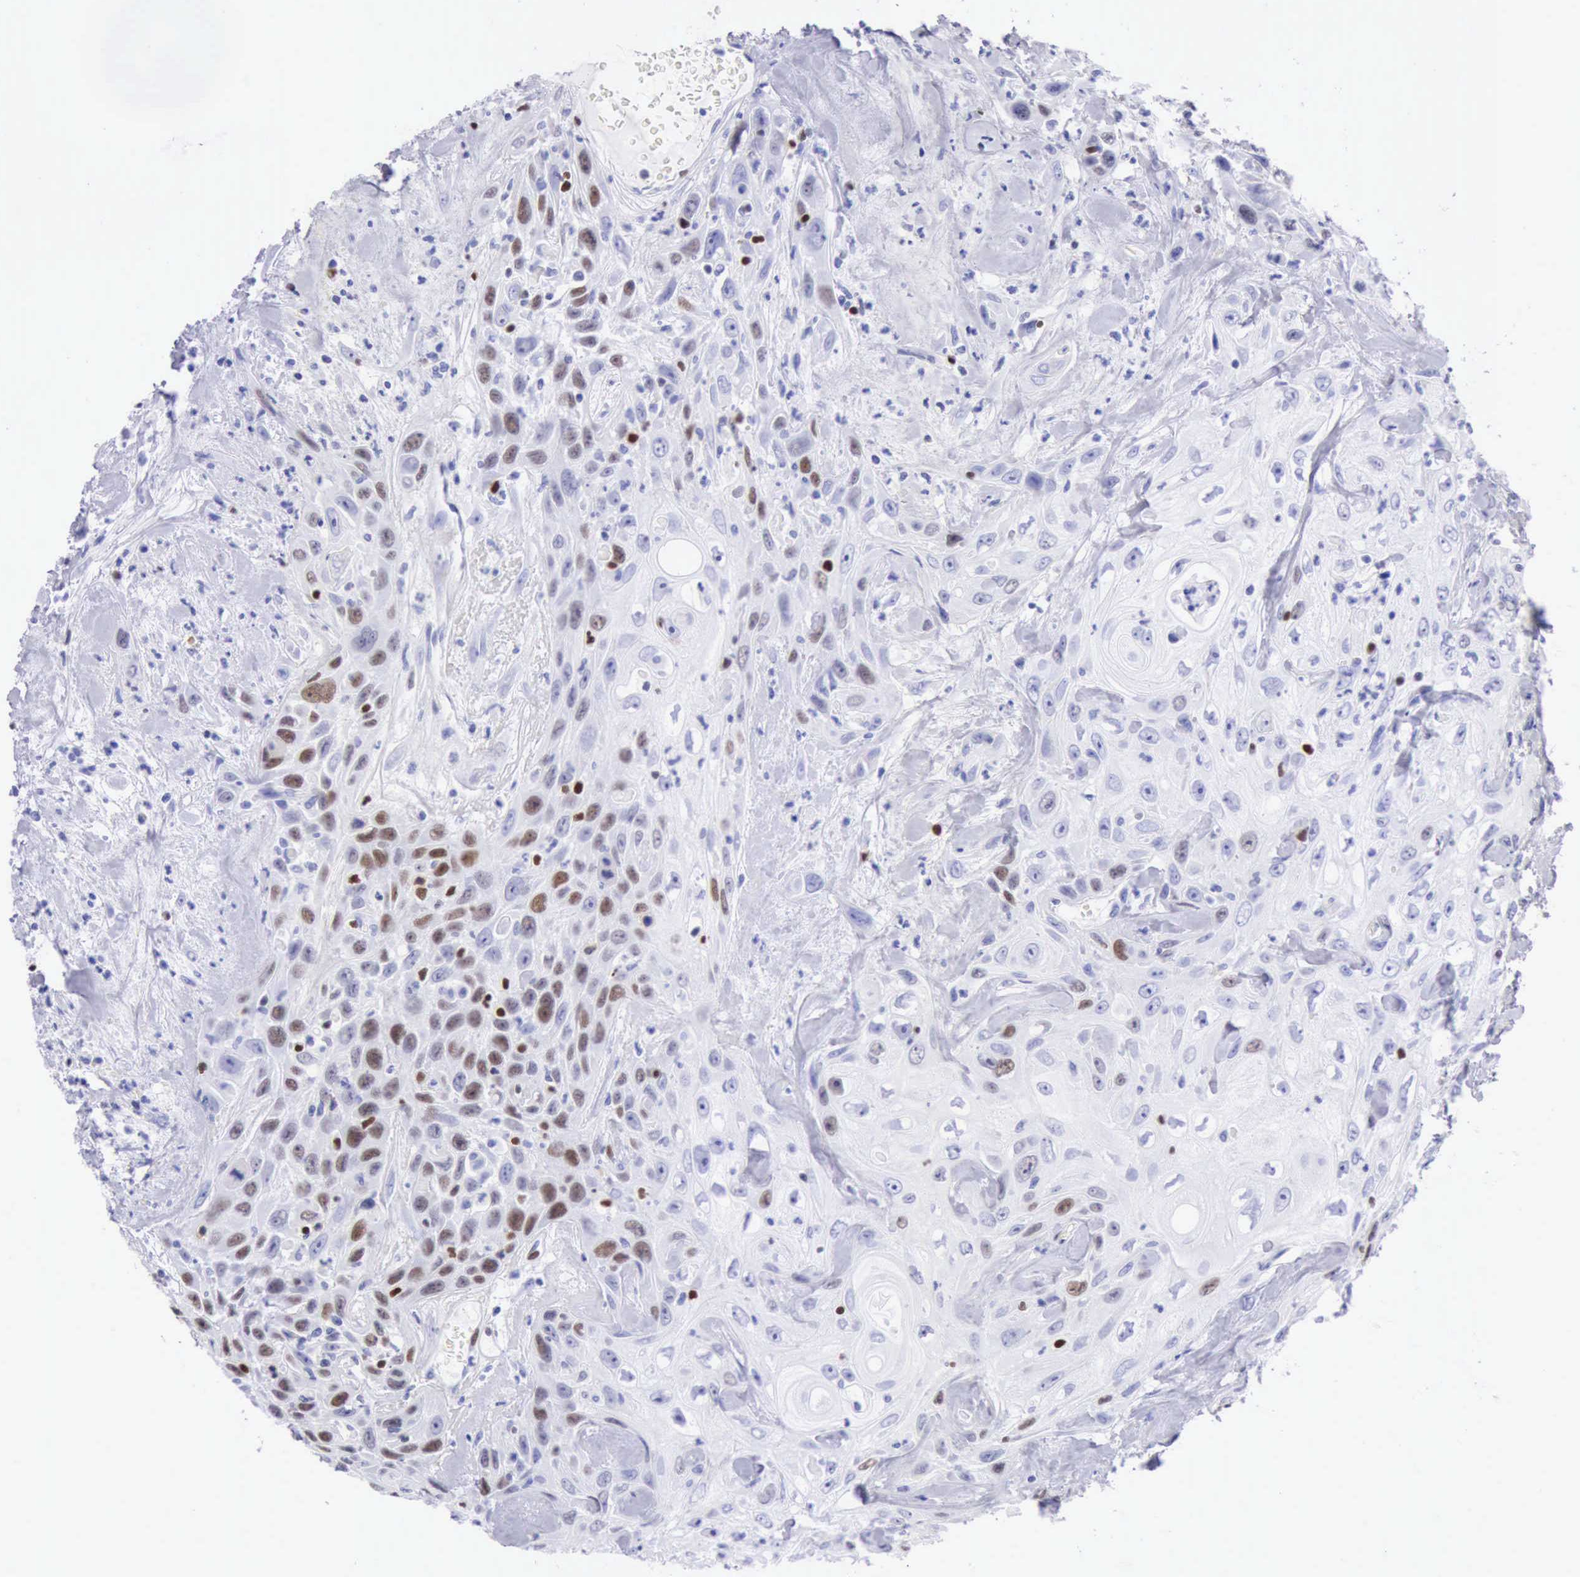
{"staining": {"intensity": "moderate", "quantity": "25%-75%", "location": "nuclear"}, "tissue": "urothelial cancer", "cell_type": "Tumor cells", "image_type": "cancer", "snomed": [{"axis": "morphology", "description": "Urothelial carcinoma, High grade"}, {"axis": "topography", "description": "Urinary bladder"}], "caption": "Approximately 25%-75% of tumor cells in urothelial cancer reveal moderate nuclear protein positivity as visualized by brown immunohistochemical staining.", "gene": "MCM2", "patient": {"sex": "female", "age": 84}}